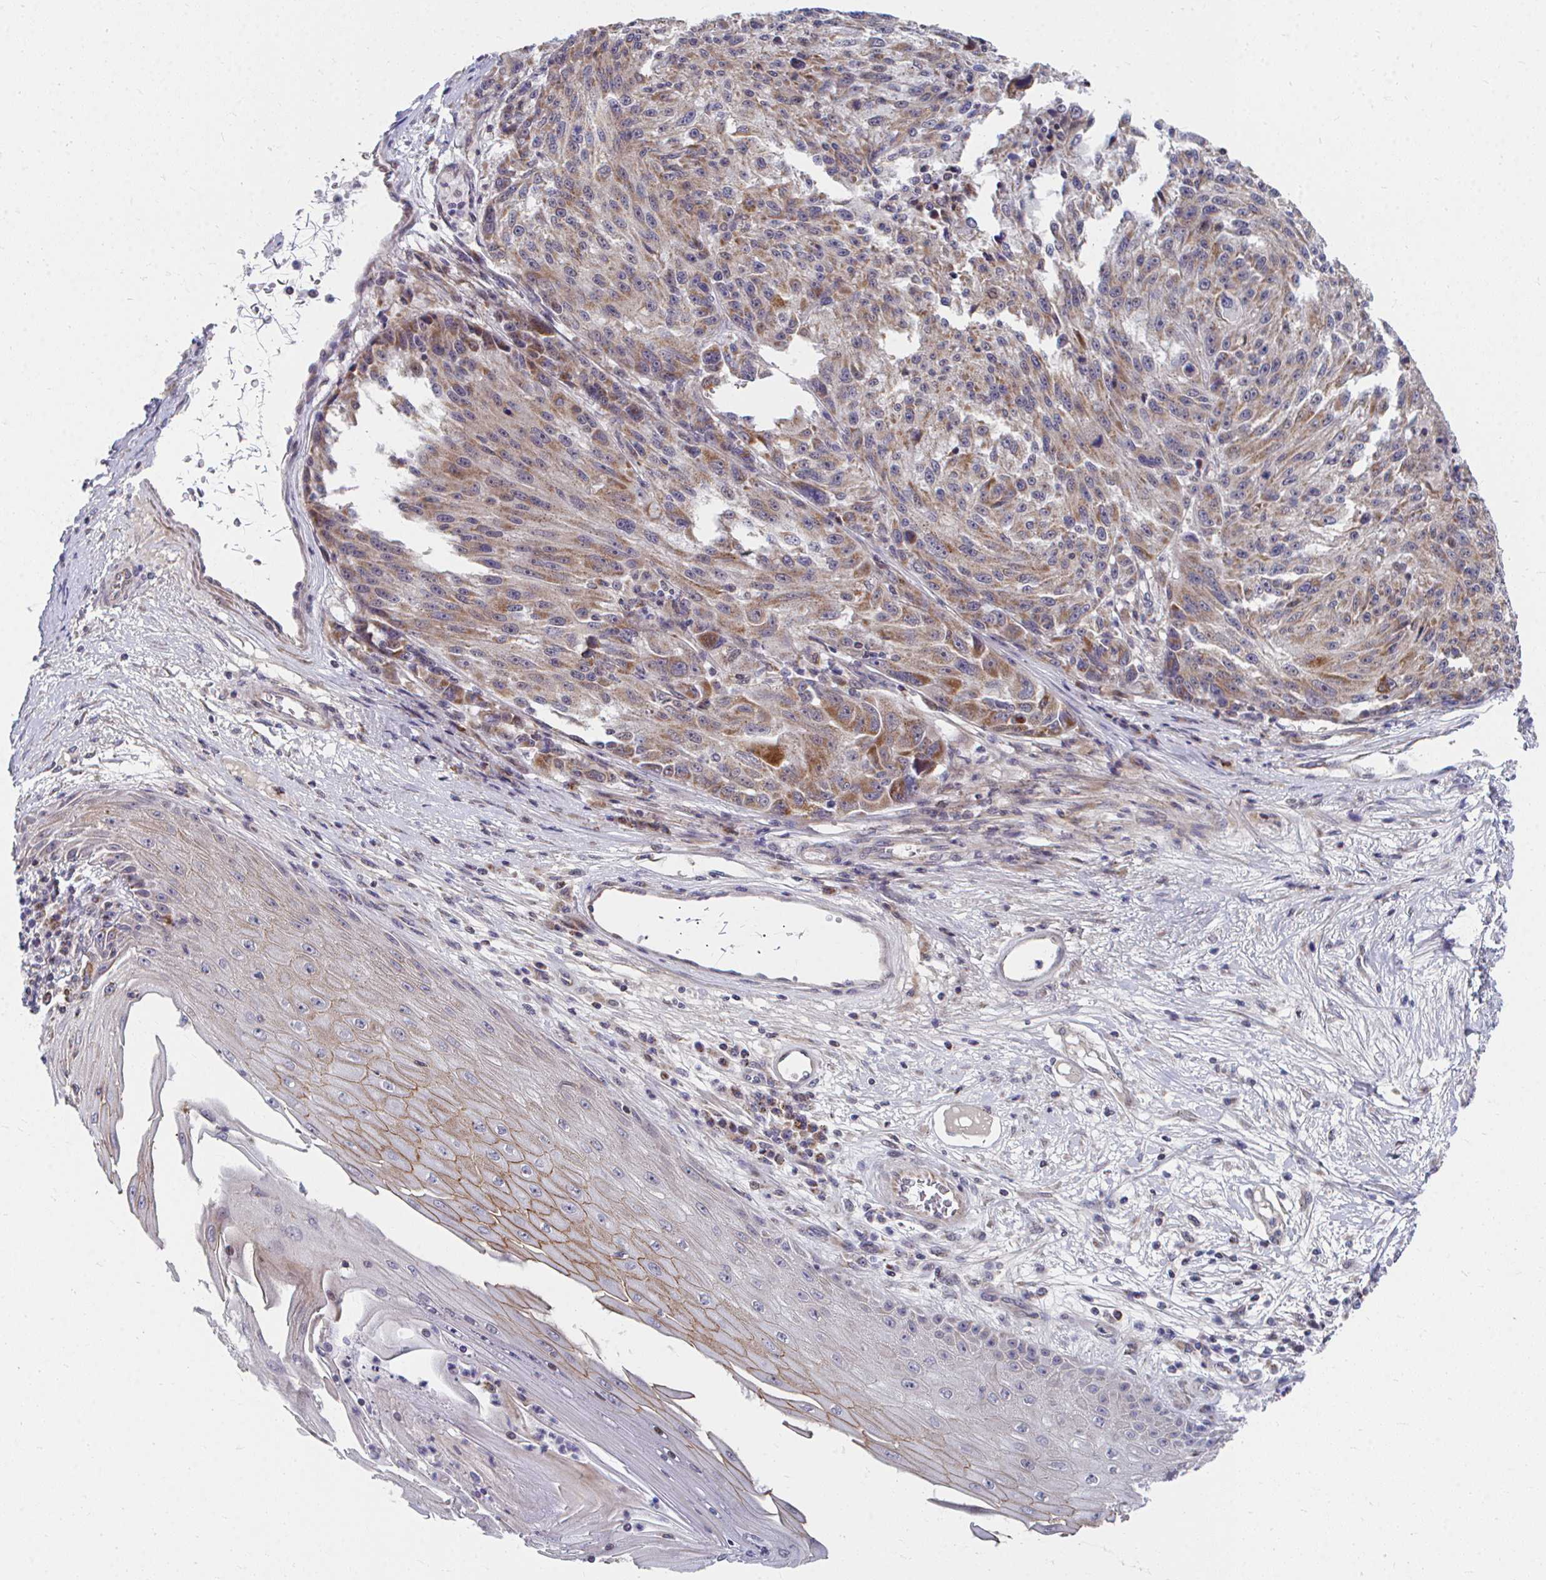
{"staining": {"intensity": "moderate", "quantity": "25%-75%", "location": "cytoplasmic/membranous"}, "tissue": "melanoma", "cell_type": "Tumor cells", "image_type": "cancer", "snomed": [{"axis": "morphology", "description": "Malignant melanoma, NOS"}, {"axis": "topography", "description": "Skin"}], "caption": "Malignant melanoma was stained to show a protein in brown. There is medium levels of moderate cytoplasmic/membranous staining in about 25%-75% of tumor cells.", "gene": "PEX3", "patient": {"sex": "male", "age": 53}}